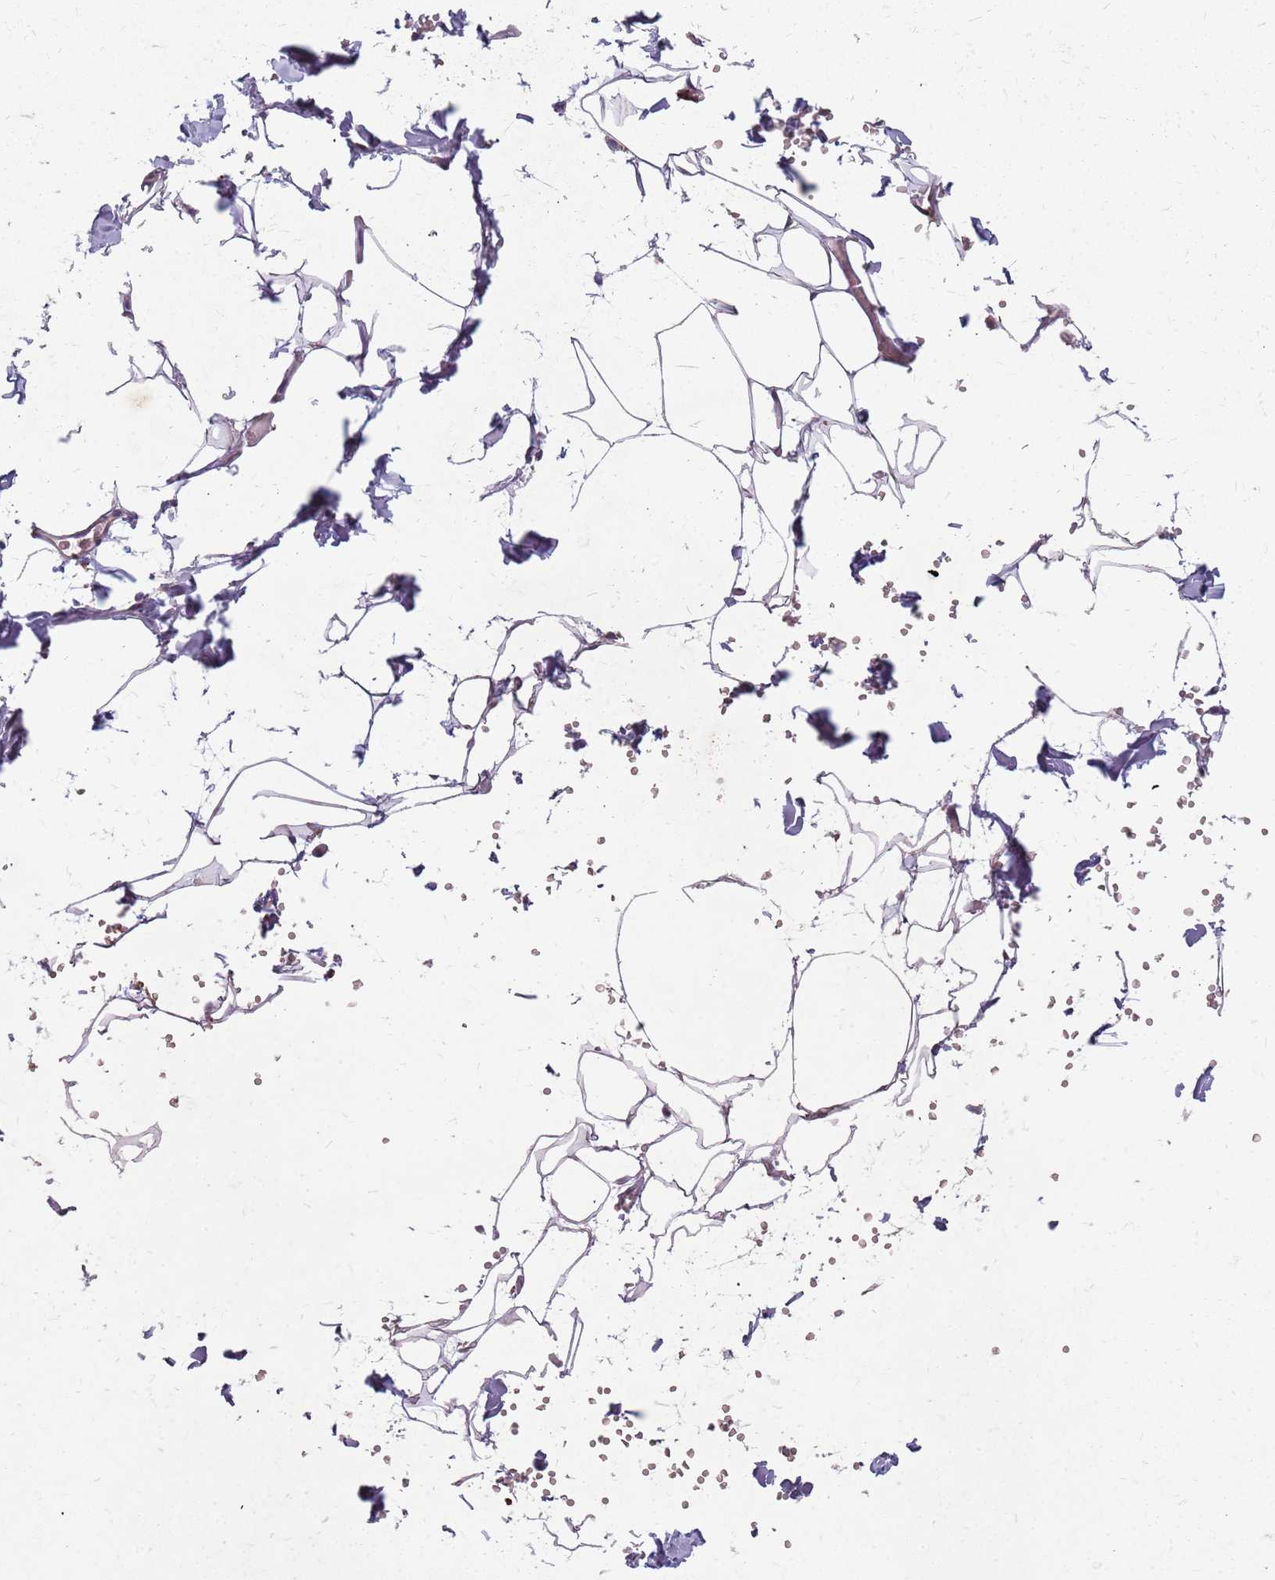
{"staining": {"intensity": "negative", "quantity": "none", "location": "none"}, "tissue": "adipose tissue", "cell_type": "Adipocytes", "image_type": "normal", "snomed": [{"axis": "morphology", "description": "Normal tissue, NOS"}, {"axis": "topography", "description": "Gallbladder"}, {"axis": "topography", "description": "Peripheral nerve tissue"}], "caption": "IHC image of benign adipose tissue: human adipose tissue stained with DAB (3,3'-diaminobenzidine) exhibits no significant protein staining in adipocytes. (DAB immunohistochemistry with hematoxylin counter stain).", "gene": "NME4", "patient": {"sex": "male", "age": 38}}